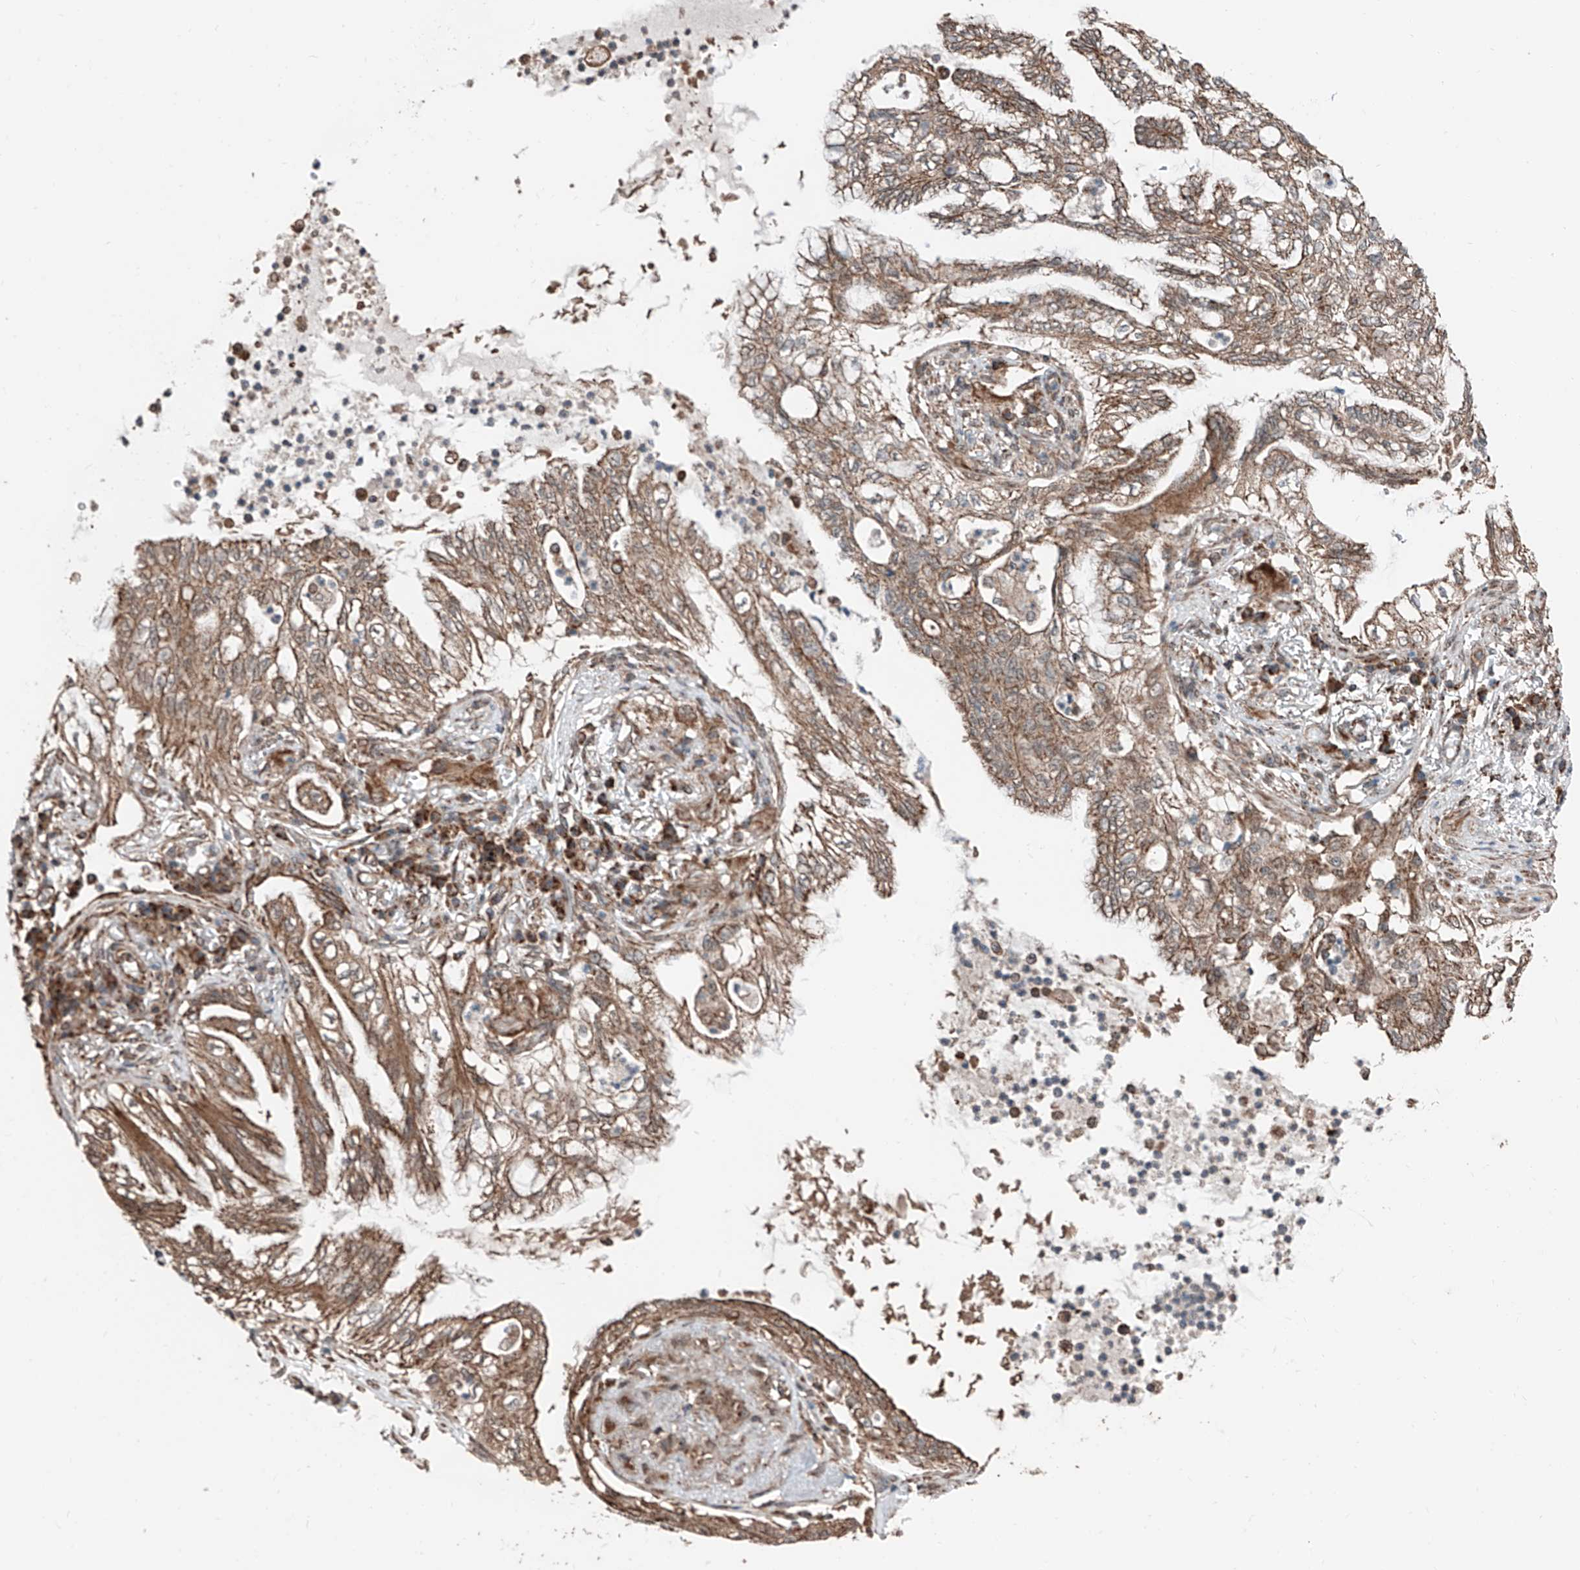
{"staining": {"intensity": "moderate", "quantity": ">75%", "location": "cytoplasmic/membranous"}, "tissue": "lung cancer", "cell_type": "Tumor cells", "image_type": "cancer", "snomed": [{"axis": "morphology", "description": "Adenocarcinoma, NOS"}, {"axis": "topography", "description": "Lung"}], "caption": "A histopathology image of human lung adenocarcinoma stained for a protein displays moderate cytoplasmic/membranous brown staining in tumor cells.", "gene": "ZNF445", "patient": {"sex": "female", "age": 70}}